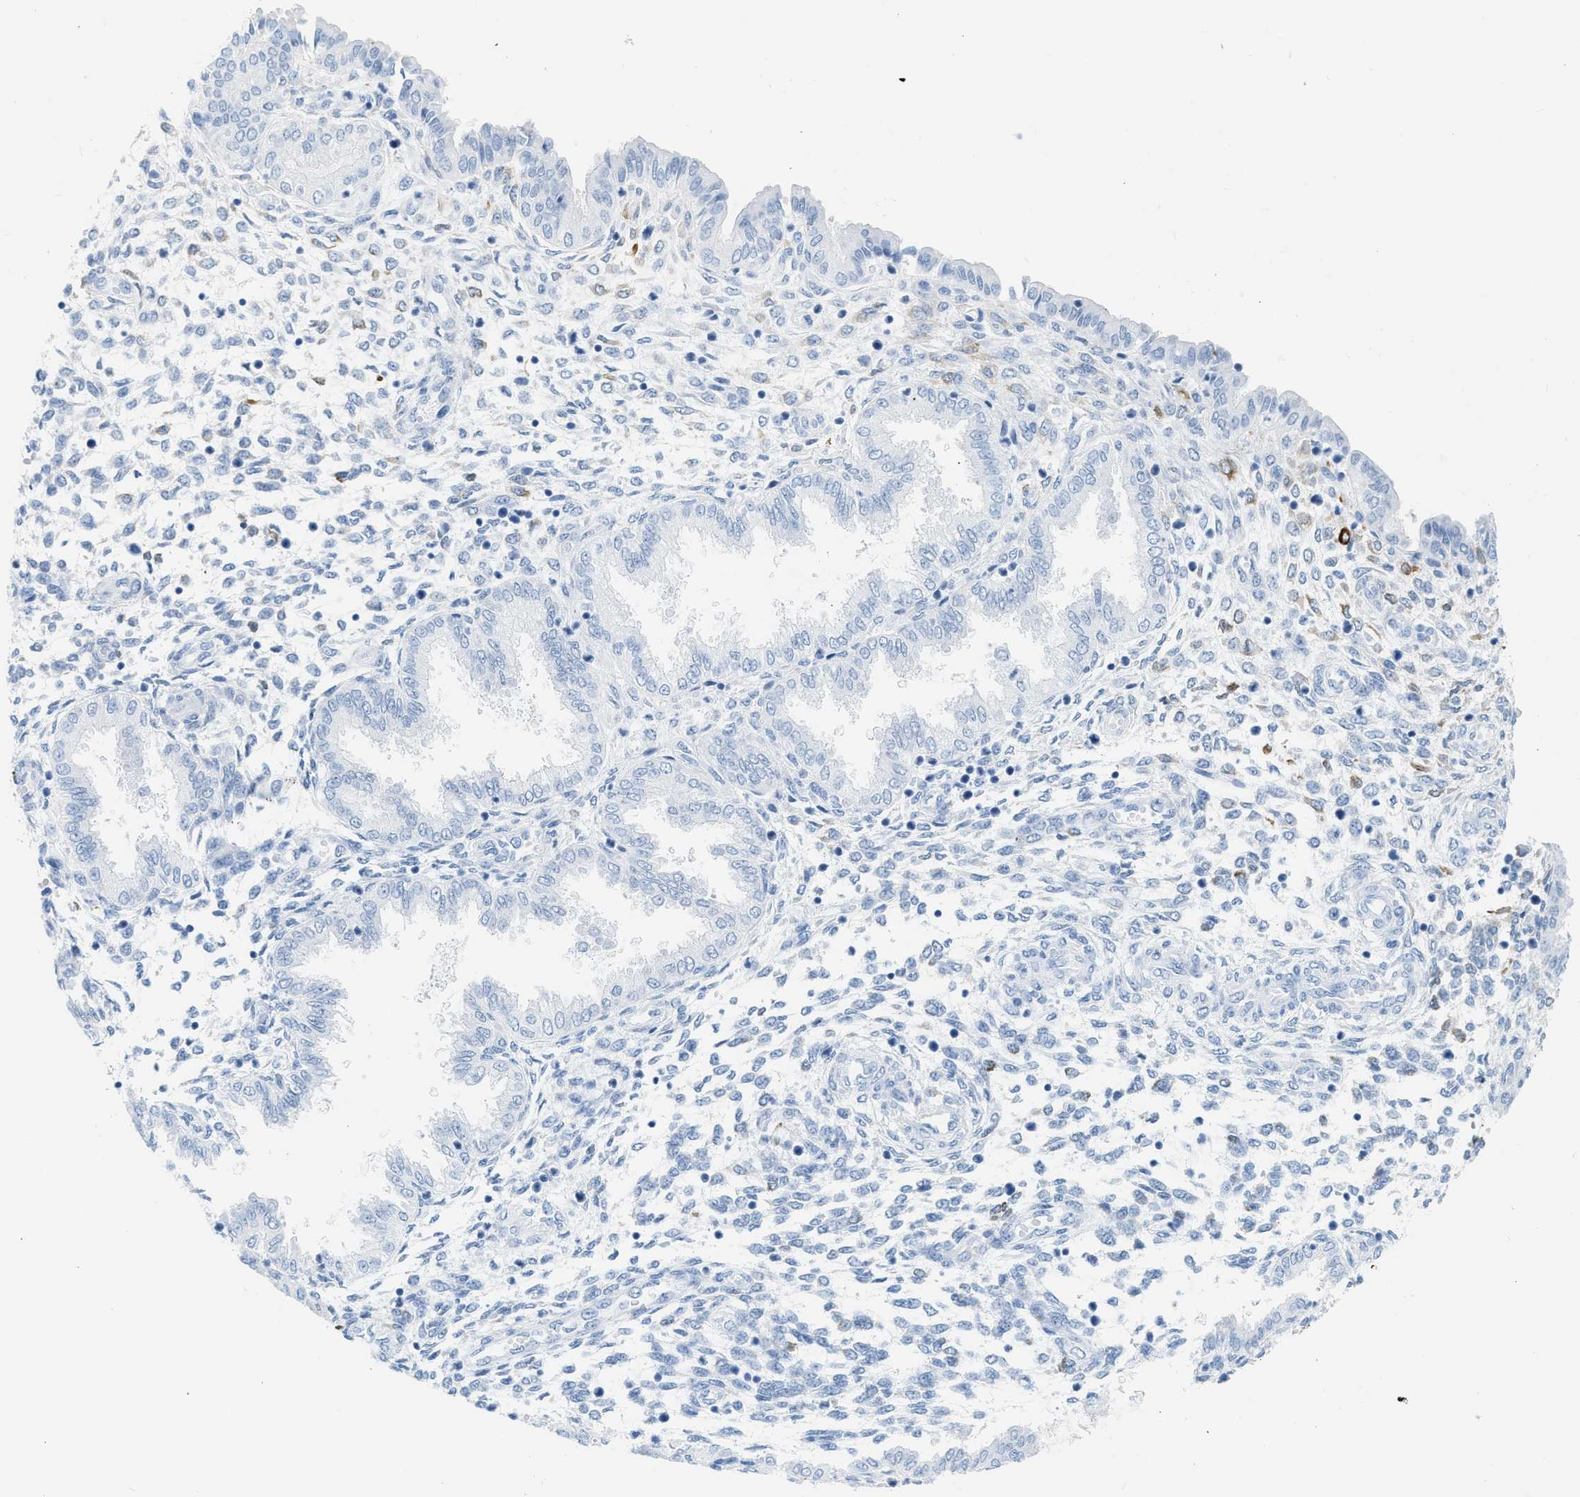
{"staining": {"intensity": "negative", "quantity": "none", "location": "none"}, "tissue": "endometrium", "cell_type": "Cells in endometrial stroma", "image_type": "normal", "snomed": [{"axis": "morphology", "description": "Normal tissue, NOS"}, {"axis": "topography", "description": "Endometrium"}], "caption": "Immunohistochemical staining of benign endometrium shows no significant staining in cells in endometrial stroma.", "gene": "DES", "patient": {"sex": "female", "age": 33}}